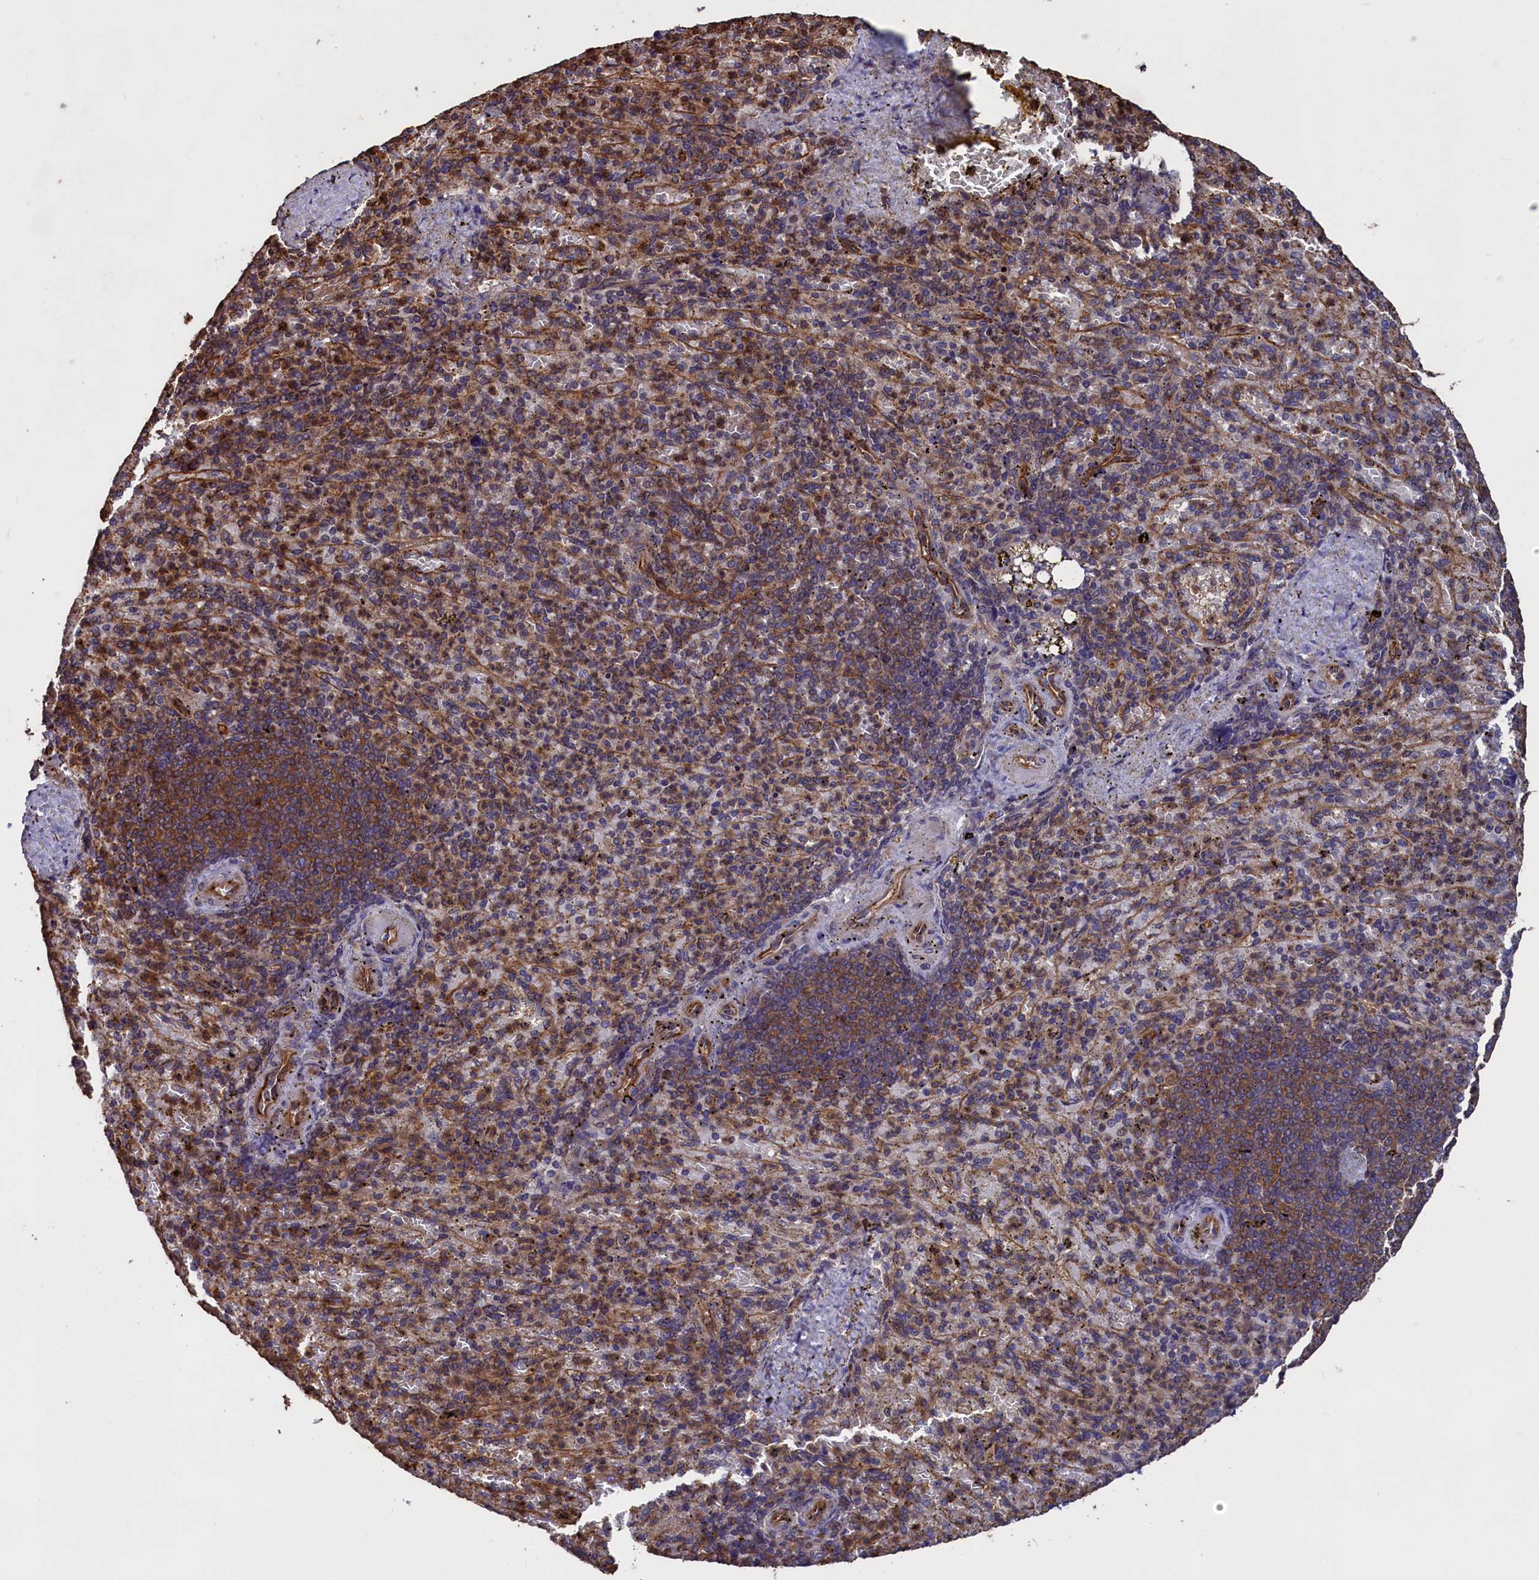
{"staining": {"intensity": "moderate", "quantity": "<25%", "location": "cytoplasmic/membranous"}, "tissue": "spleen", "cell_type": "Cells in red pulp", "image_type": "normal", "snomed": [{"axis": "morphology", "description": "Normal tissue, NOS"}, {"axis": "topography", "description": "Spleen"}], "caption": "Human spleen stained with a brown dye exhibits moderate cytoplasmic/membranous positive expression in about <25% of cells in red pulp.", "gene": "CCDC124", "patient": {"sex": "female", "age": 74}}